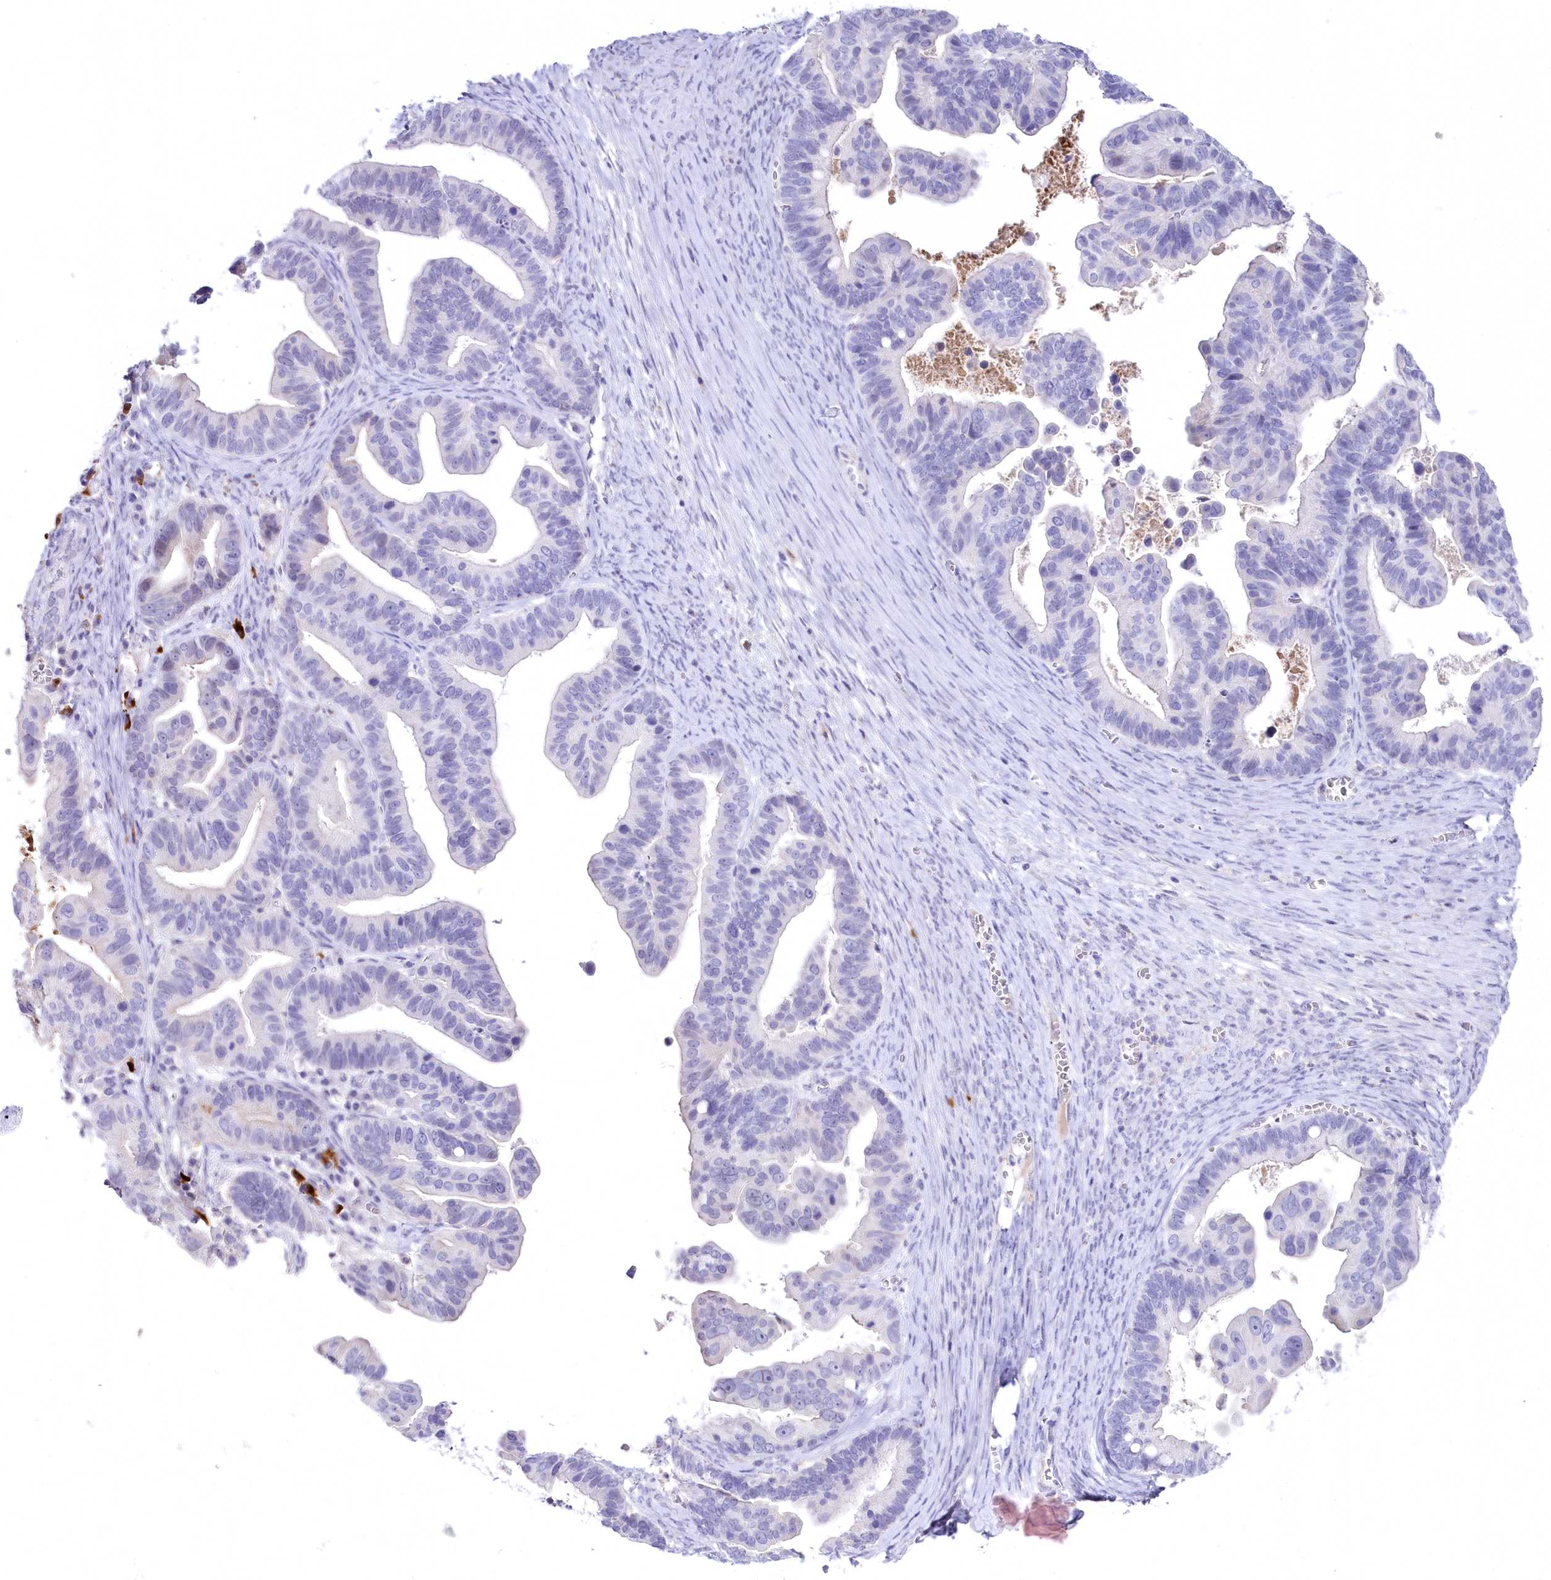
{"staining": {"intensity": "negative", "quantity": "none", "location": "none"}, "tissue": "ovarian cancer", "cell_type": "Tumor cells", "image_type": "cancer", "snomed": [{"axis": "morphology", "description": "Cystadenocarcinoma, serous, NOS"}, {"axis": "topography", "description": "Ovary"}], "caption": "Immunohistochemistry (IHC) of ovarian serous cystadenocarcinoma exhibits no staining in tumor cells. (Stains: DAB (3,3'-diaminobenzidine) immunohistochemistry (IHC) with hematoxylin counter stain, Microscopy: brightfield microscopy at high magnification).", "gene": "MYOZ1", "patient": {"sex": "female", "age": 56}}